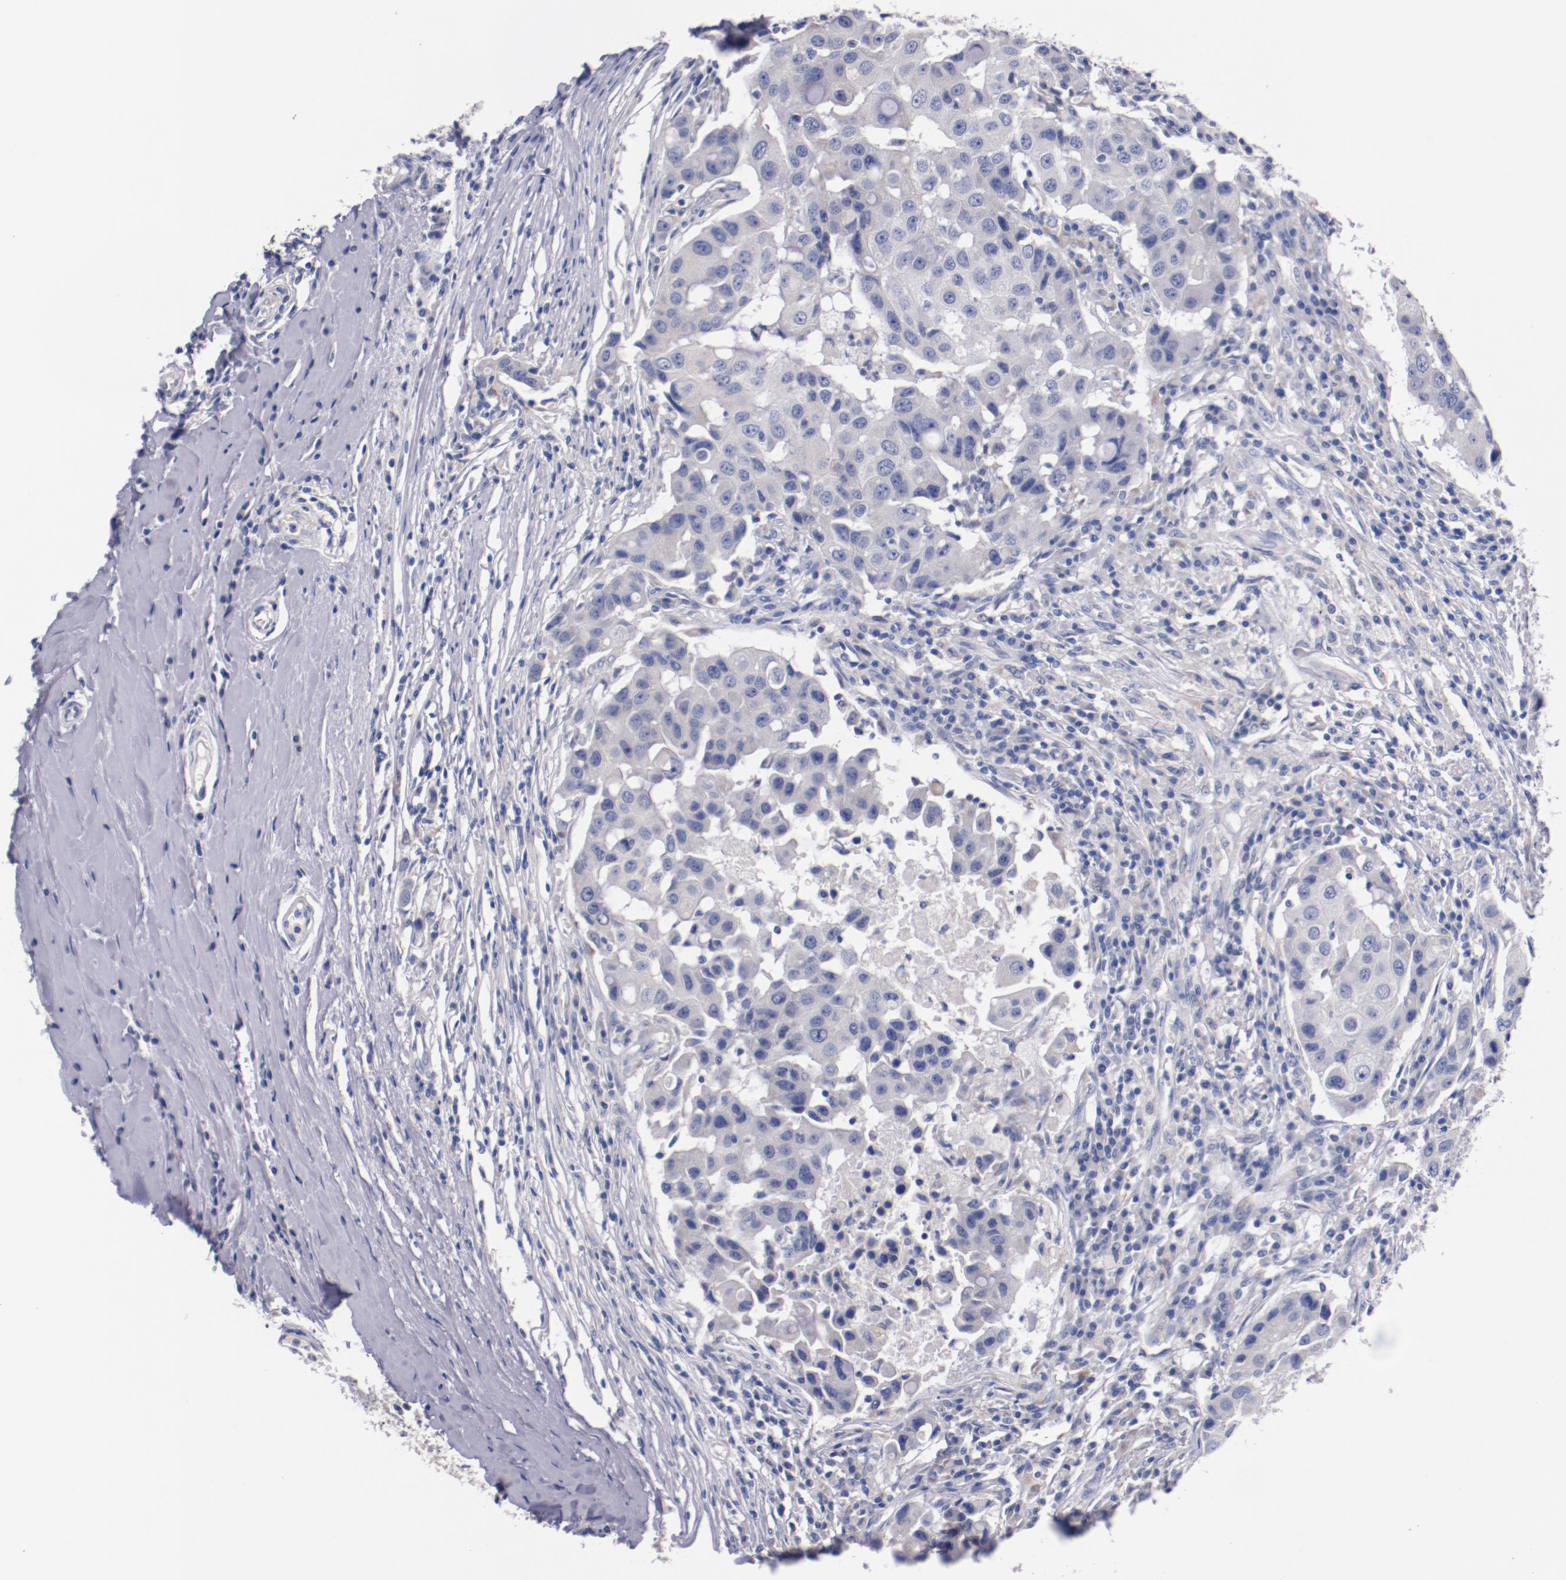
{"staining": {"intensity": "negative", "quantity": "none", "location": "none"}, "tissue": "breast cancer", "cell_type": "Tumor cells", "image_type": "cancer", "snomed": [{"axis": "morphology", "description": "Duct carcinoma"}, {"axis": "topography", "description": "Breast"}], "caption": "There is no significant positivity in tumor cells of breast invasive ductal carcinoma.", "gene": "CNTNAP2", "patient": {"sex": "female", "age": 27}}